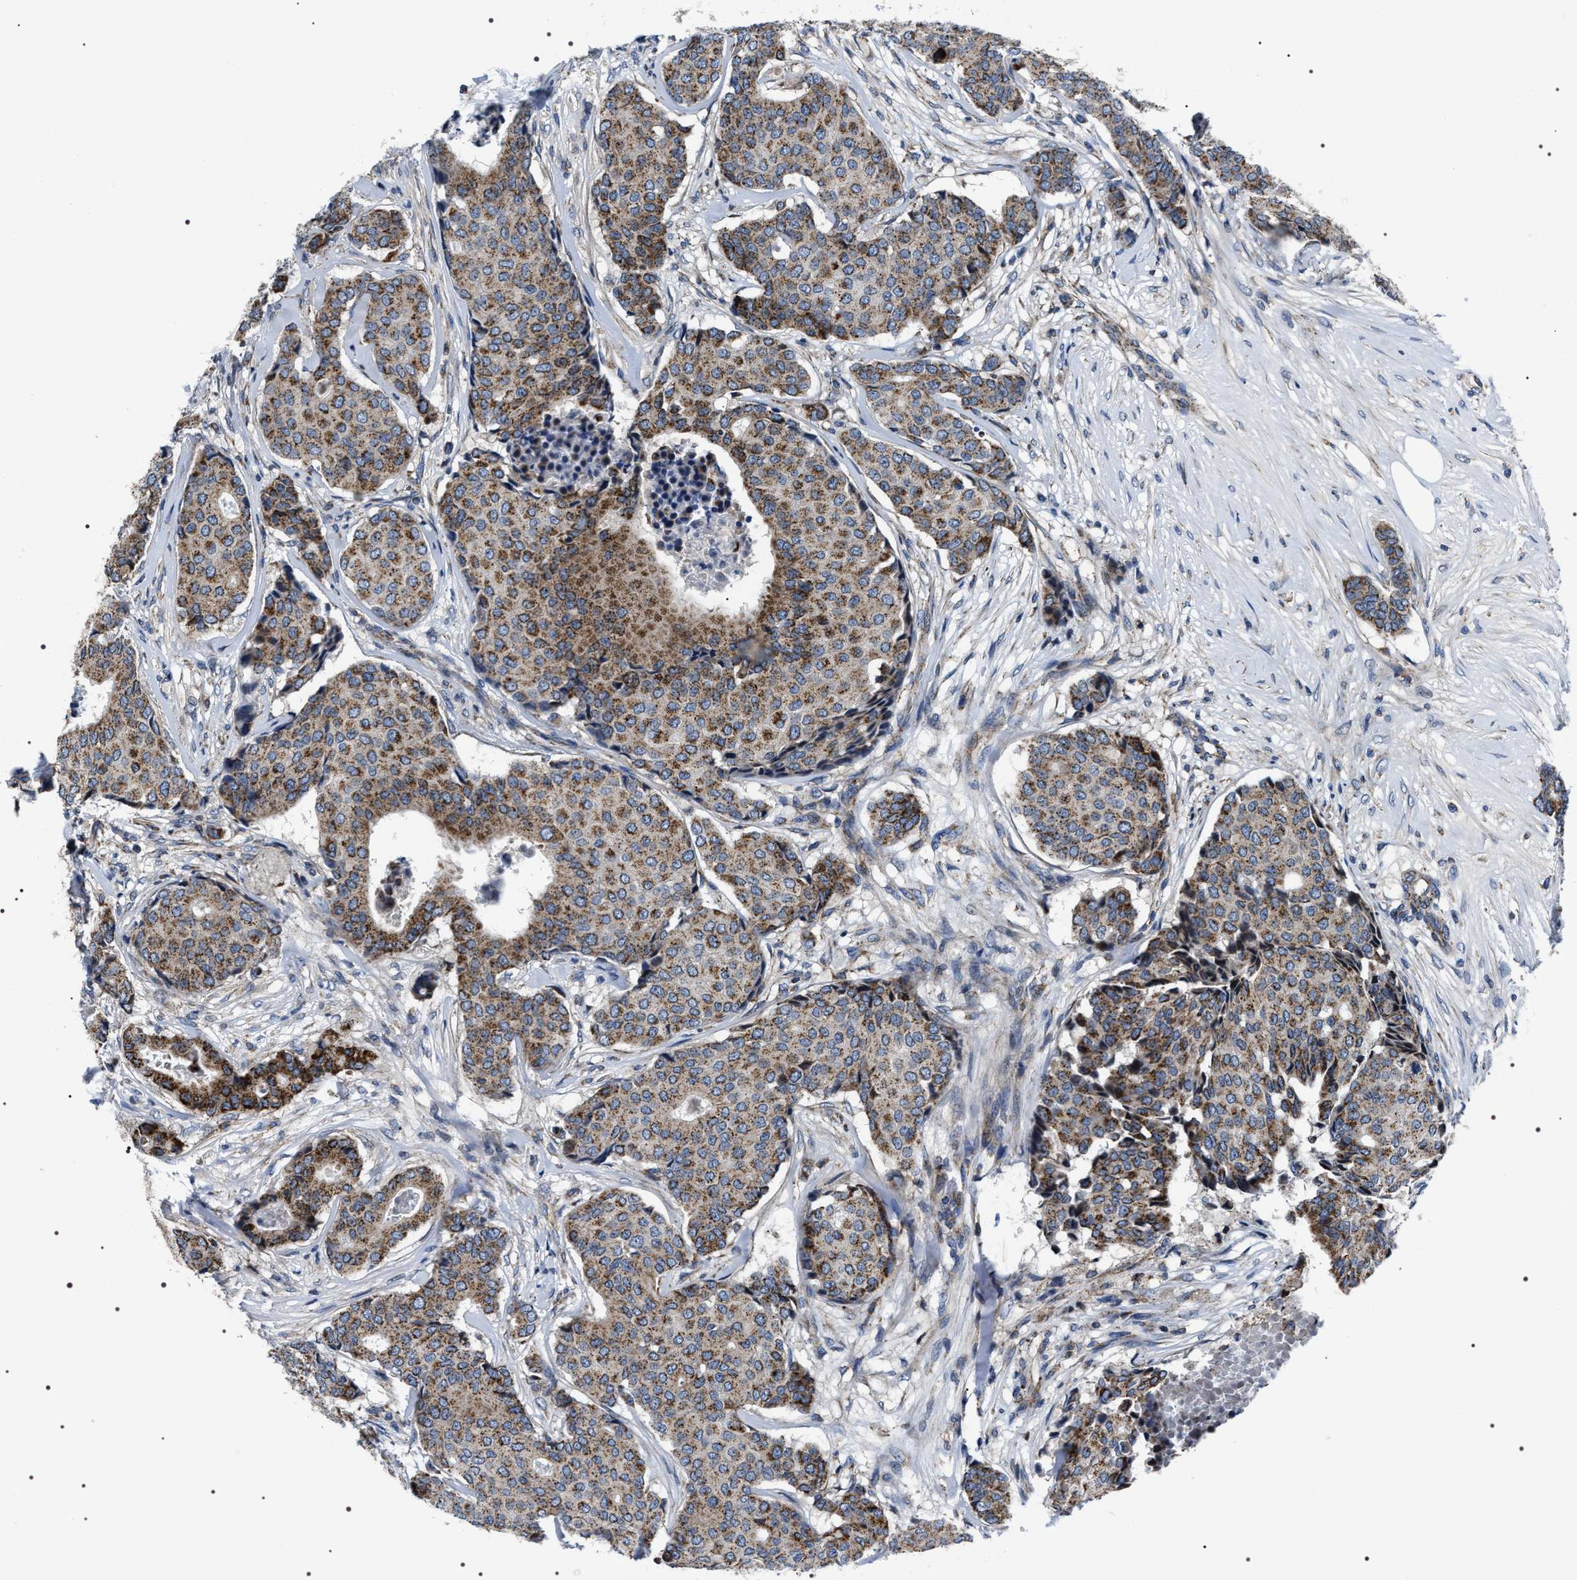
{"staining": {"intensity": "moderate", "quantity": ">75%", "location": "cytoplasmic/membranous"}, "tissue": "breast cancer", "cell_type": "Tumor cells", "image_type": "cancer", "snomed": [{"axis": "morphology", "description": "Duct carcinoma"}, {"axis": "topography", "description": "Breast"}], "caption": "An immunohistochemistry photomicrograph of tumor tissue is shown. Protein staining in brown labels moderate cytoplasmic/membranous positivity in intraductal carcinoma (breast) within tumor cells.", "gene": "NTMT1", "patient": {"sex": "female", "age": 75}}